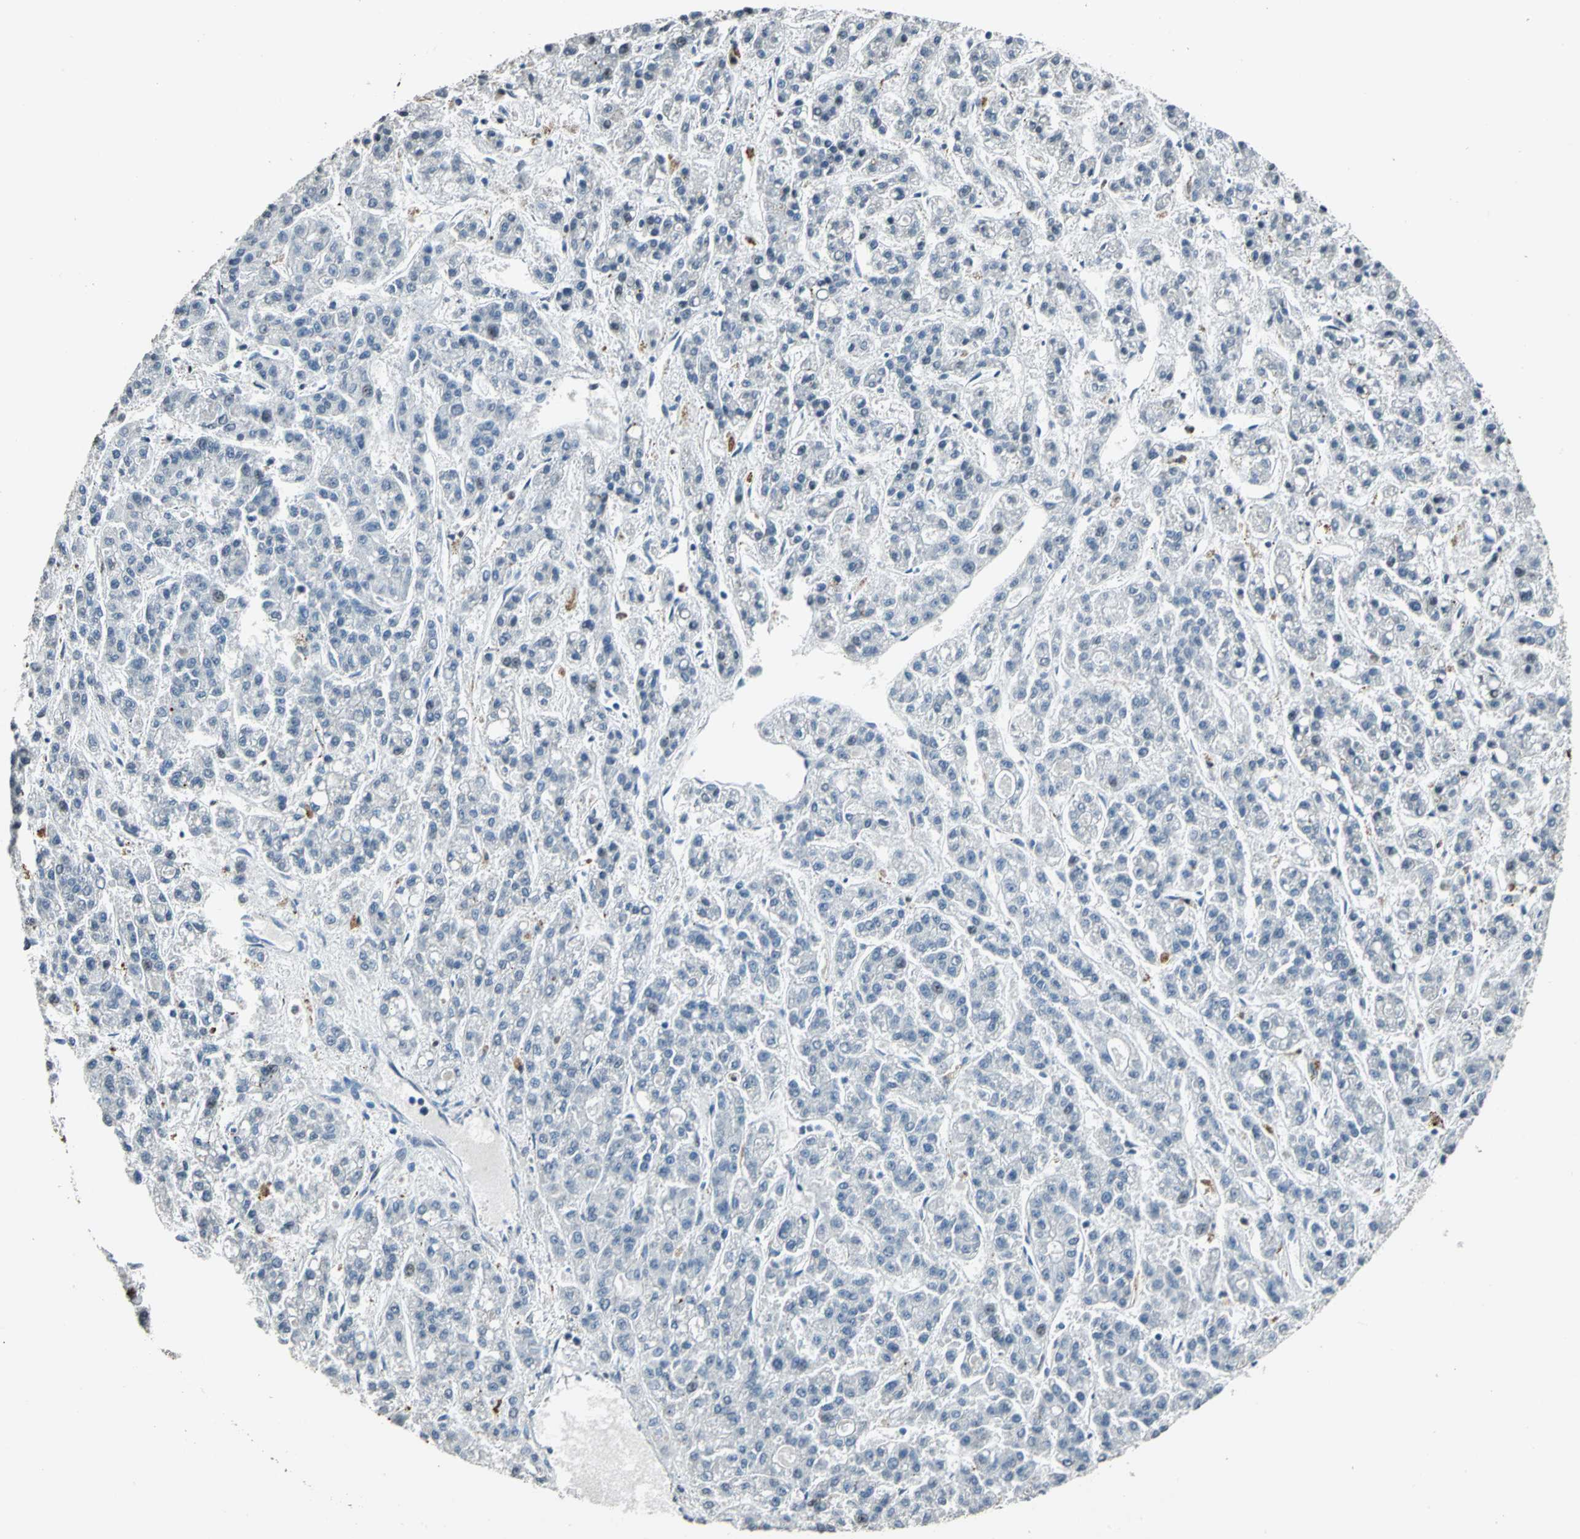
{"staining": {"intensity": "negative", "quantity": "none", "location": "none"}, "tissue": "liver cancer", "cell_type": "Tumor cells", "image_type": "cancer", "snomed": [{"axis": "morphology", "description": "Carcinoma, Hepatocellular, NOS"}, {"axis": "topography", "description": "Liver"}], "caption": "Immunohistochemistry (IHC) micrograph of neoplastic tissue: human hepatocellular carcinoma (liver) stained with DAB (3,3'-diaminobenzidine) exhibits no significant protein expression in tumor cells.", "gene": "TMEM115", "patient": {"sex": "male", "age": 70}}